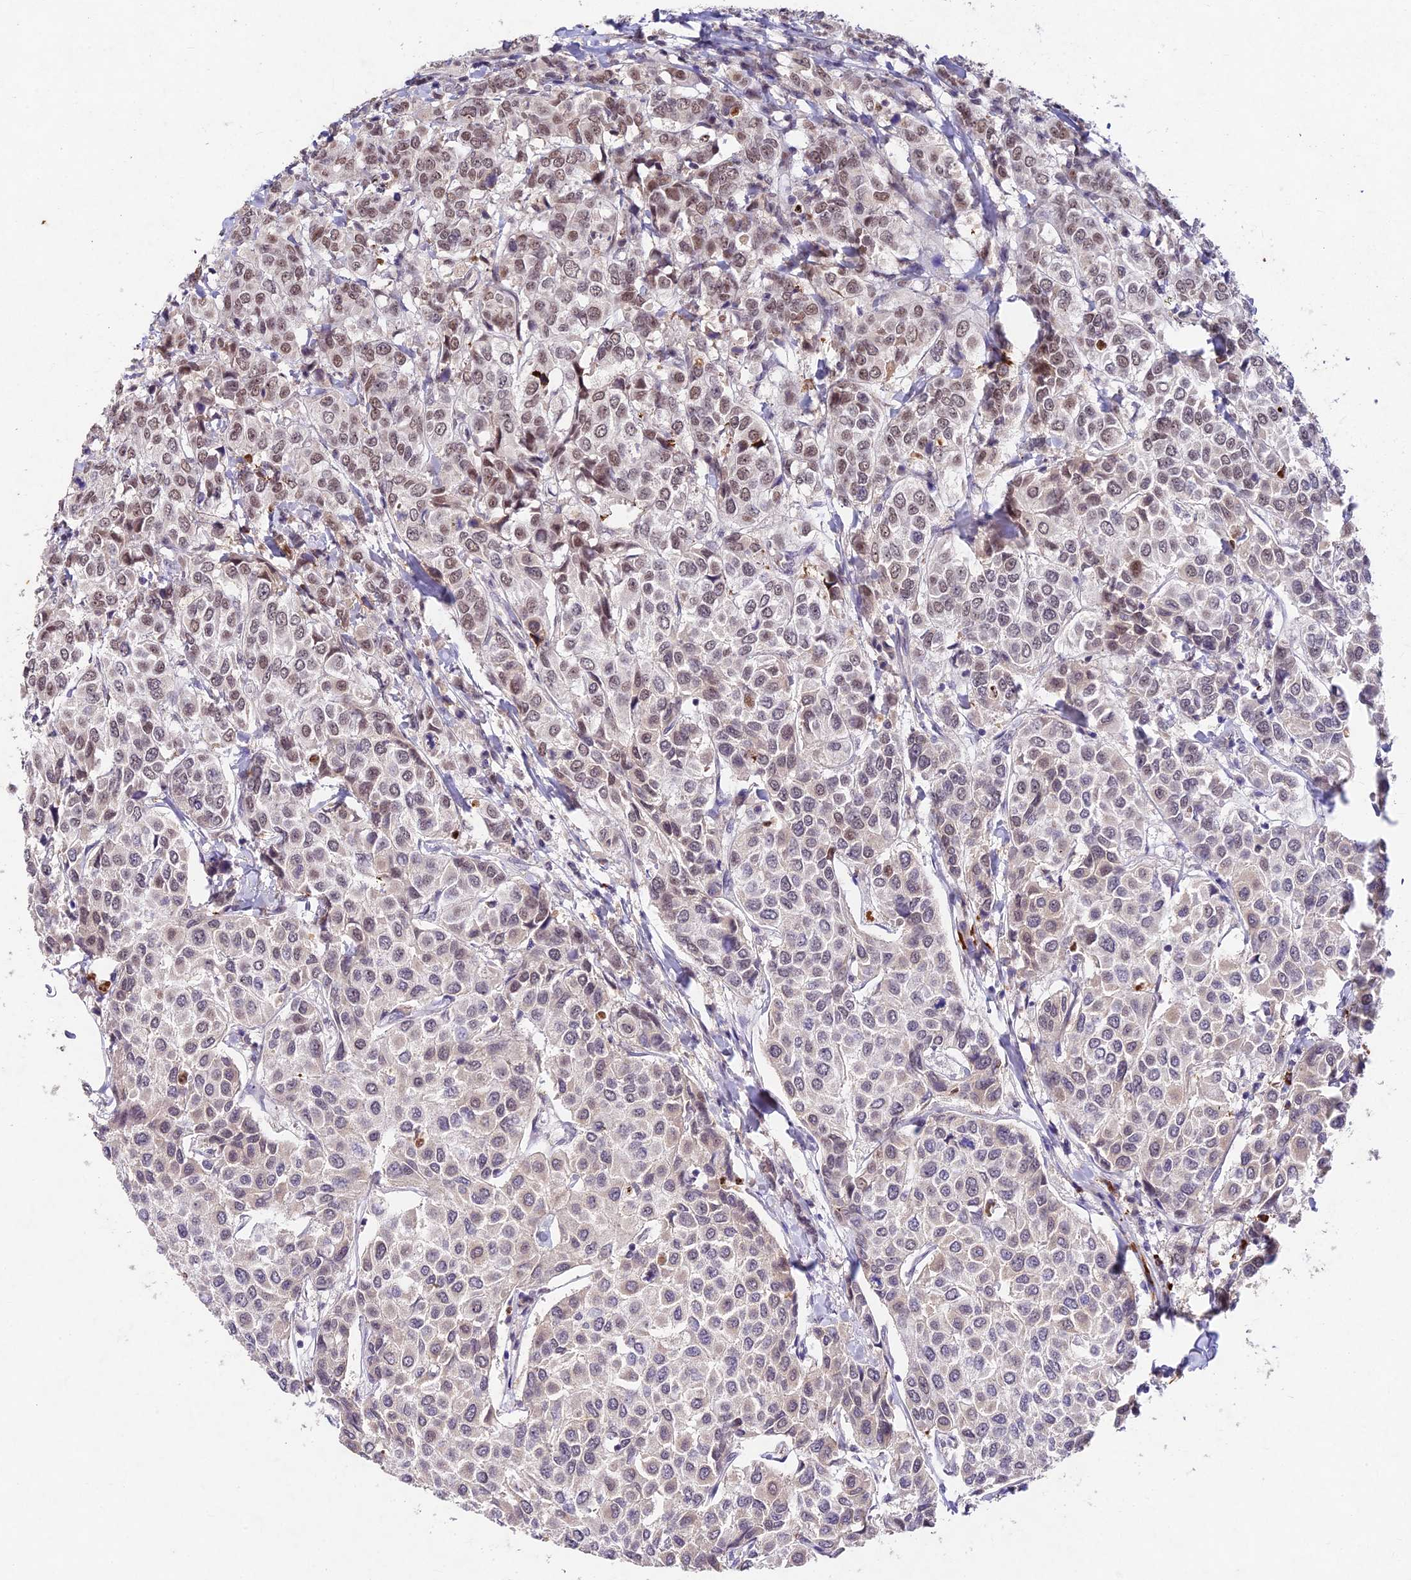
{"staining": {"intensity": "moderate", "quantity": "<25%", "location": "nuclear"}, "tissue": "breast cancer", "cell_type": "Tumor cells", "image_type": "cancer", "snomed": [{"axis": "morphology", "description": "Duct carcinoma"}, {"axis": "topography", "description": "Breast"}], "caption": "Tumor cells reveal low levels of moderate nuclear staining in approximately <25% of cells in breast cancer (invasive ductal carcinoma).", "gene": "RAVER1", "patient": {"sex": "female", "age": 55}}